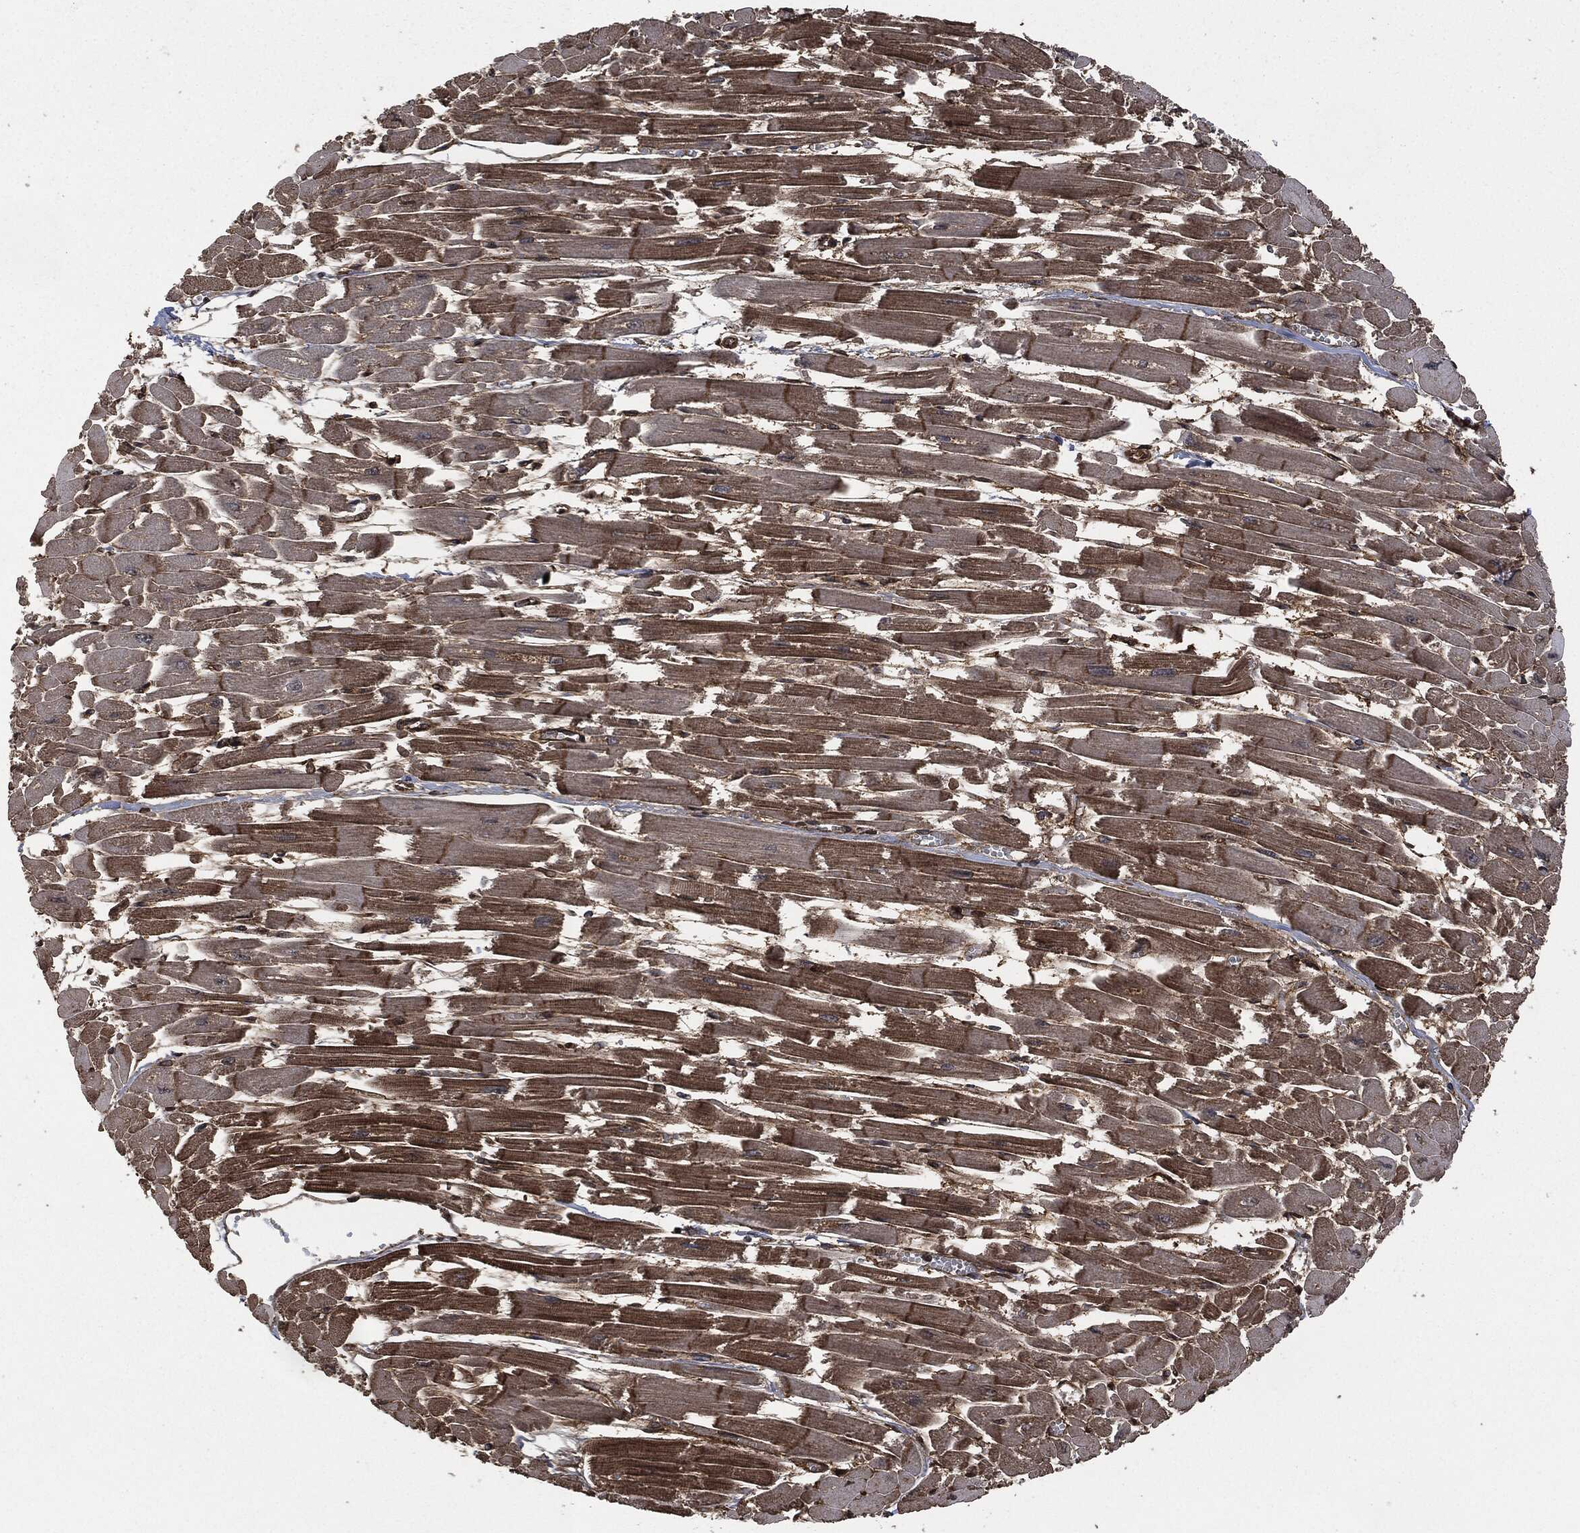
{"staining": {"intensity": "moderate", "quantity": "25%-75%", "location": "cytoplasmic/membranous"}, "tissue": "heart muscle", "cell_type": "Cardiomyocytes", "image_type": "normal", "snomed": [{"axis": "morphology", "description": "Normal tissue, NOS"}, {"axis": "topography", "description": "Heart"}], "caption": "Immunohistochemistry histopathology image of unremarkable human heart muscle stained for a protein (brown), which exhibits medium levels of moderate cytoplasmic/membranous expression in about 25%-75% of cardiomyocytes.", "gene": "HRAS", "patient": {"sex": "female", "age": 52}}